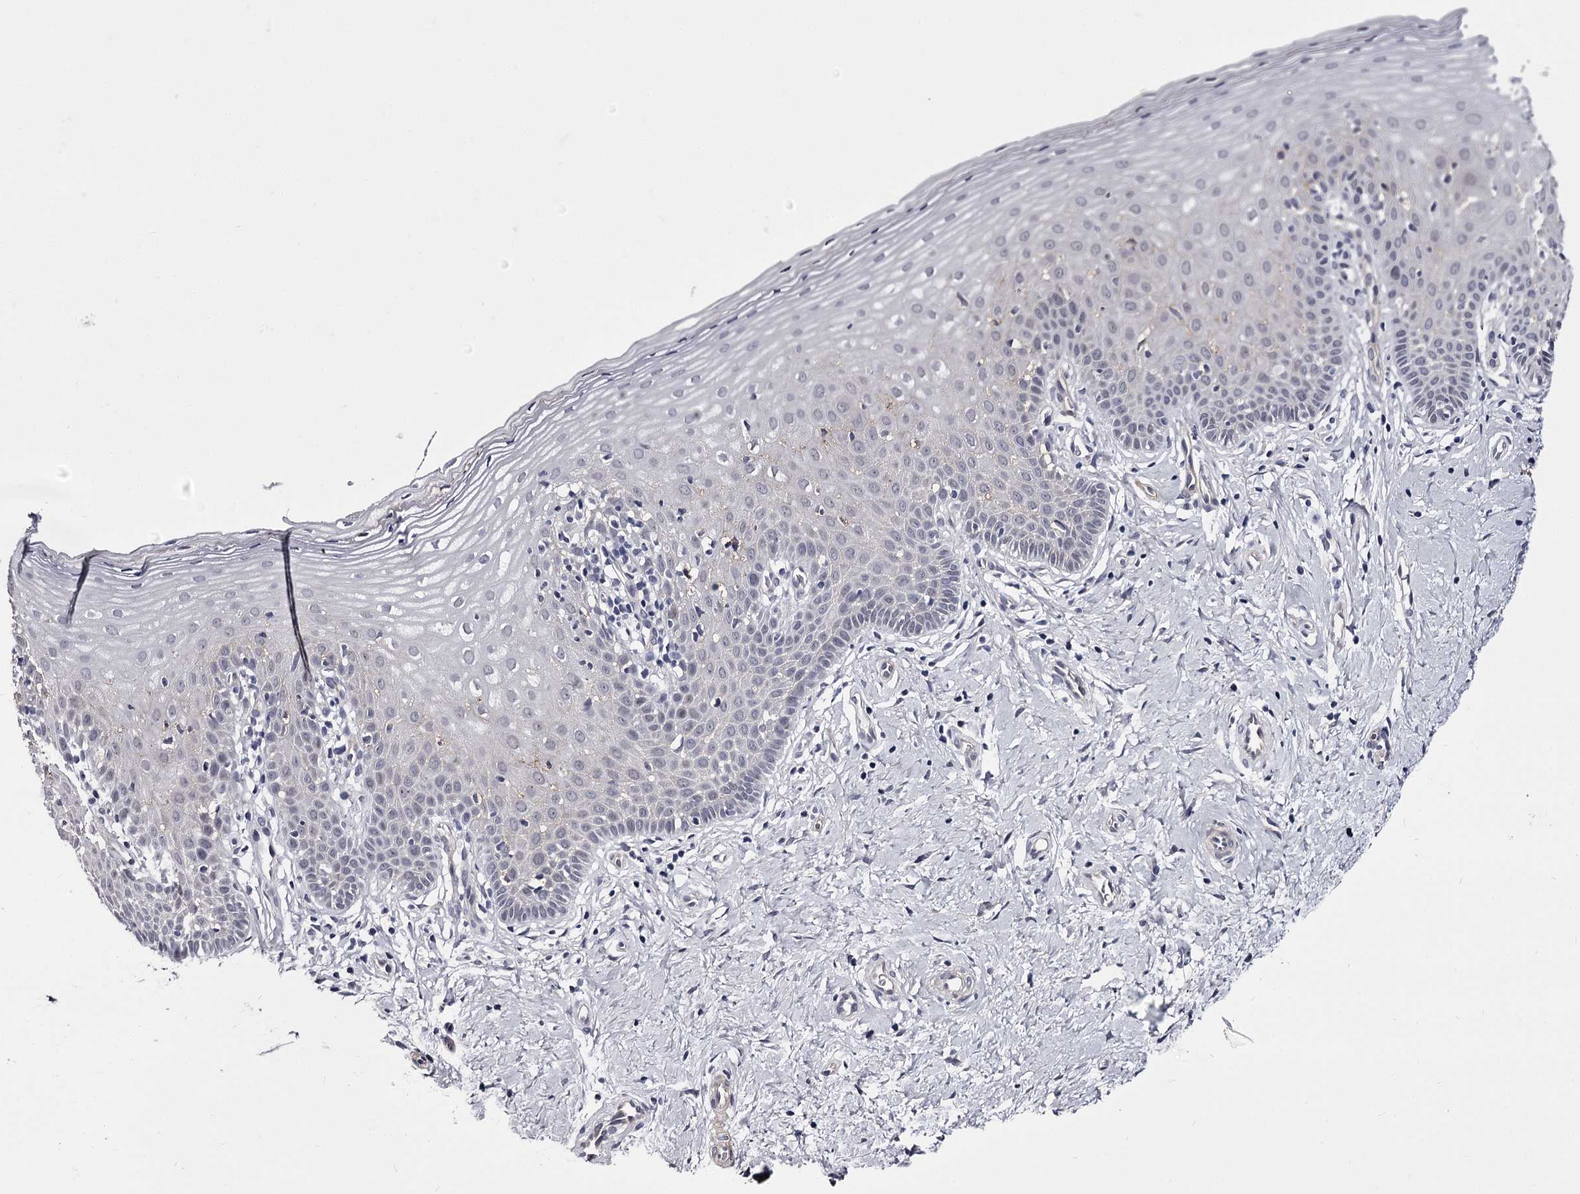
{"staining": {"intensity": "negative", "quantity": "none", "location": "none"}, "tissue": "cervix", "cell_type": "Glandular cells", "image_type": "normal", "snomed": [{"axis": "morphology", "description": "Normal tissue, NOS"}, {"axis": "topography", "description": "Cervix"}], "caption": "There is no significant expression in glandular cells of cervix. (DAB IHC with hematoxylin counter stain).", "gene": "OVOL2", "patient": {"sex": "female", "age": 36}}